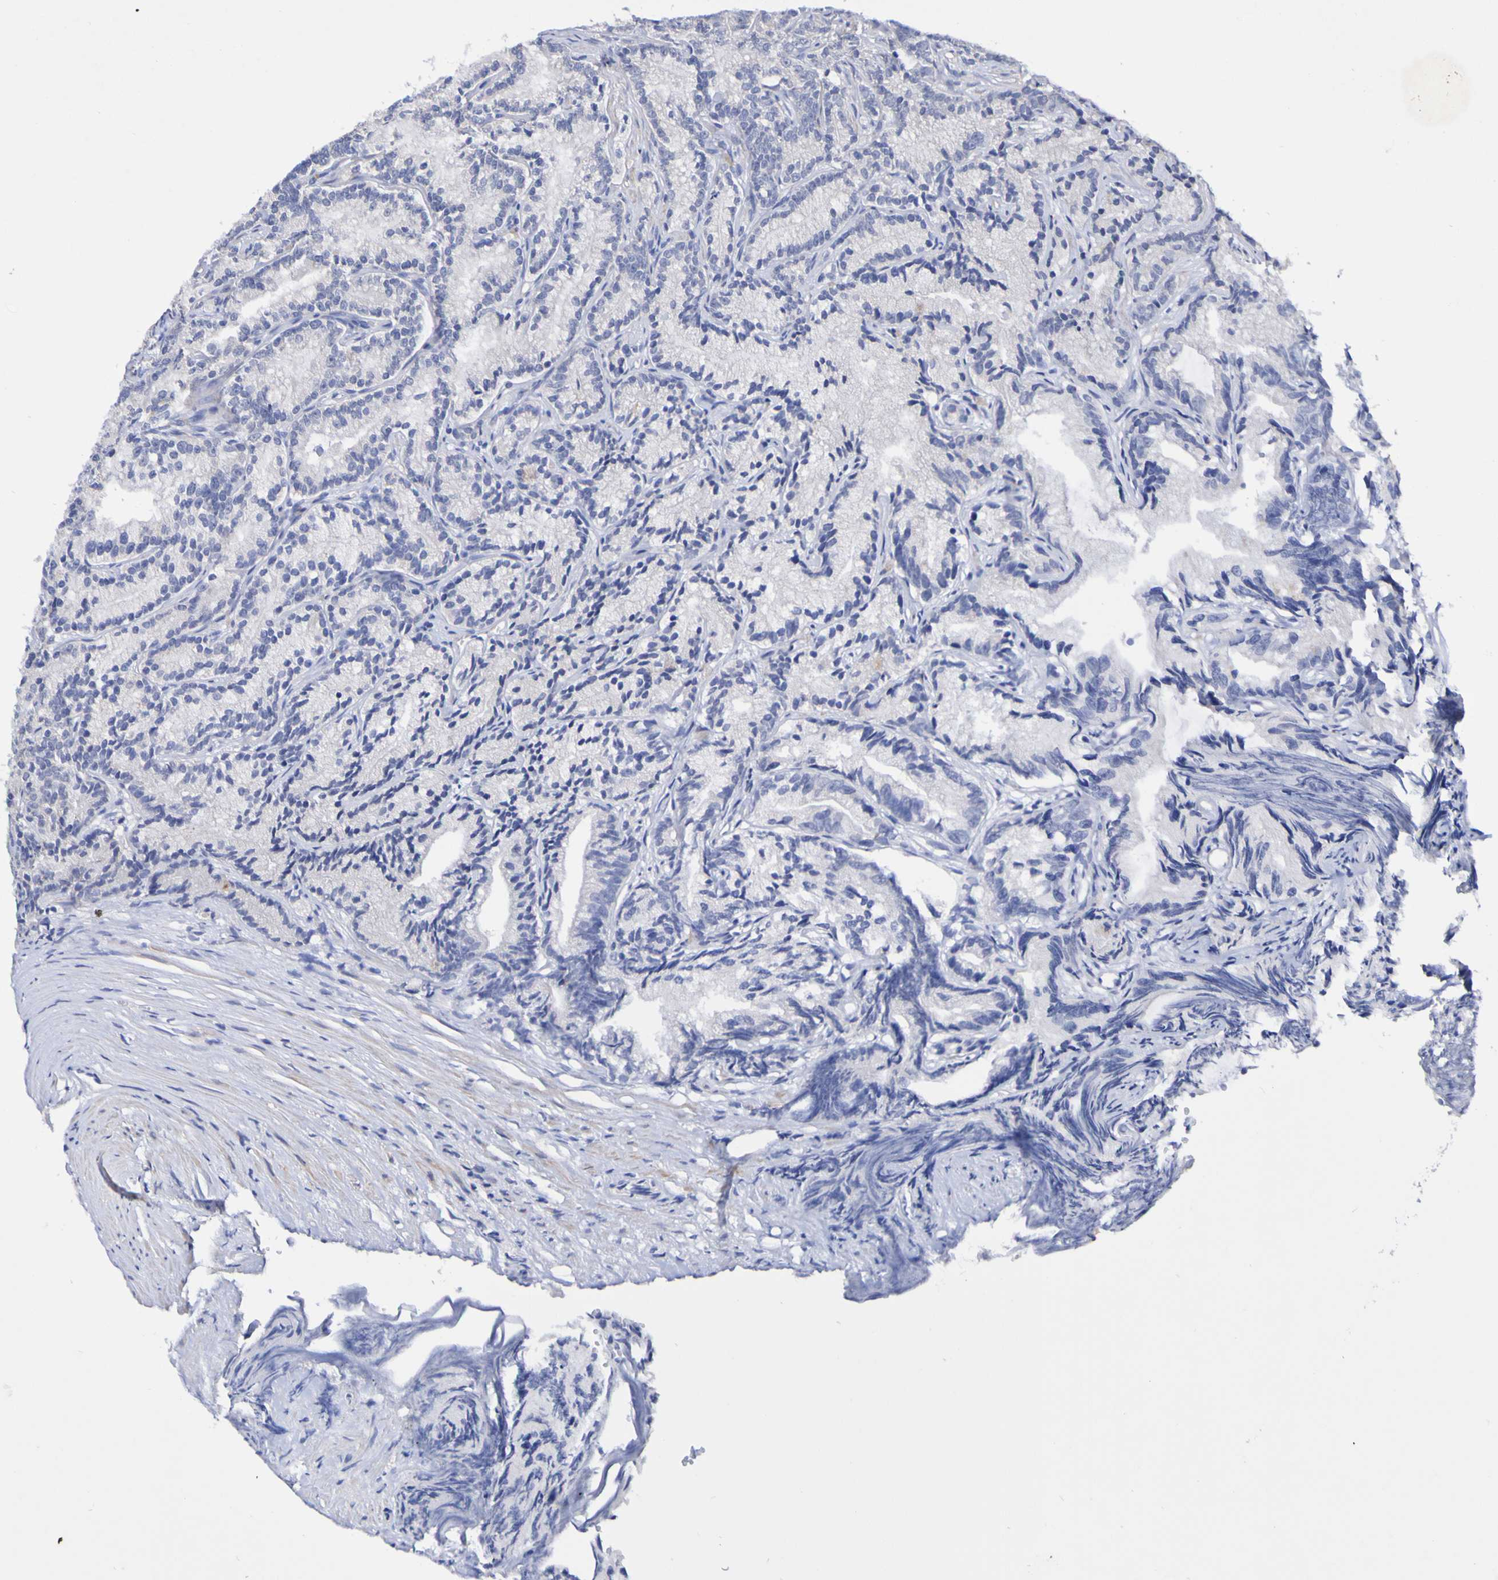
{"staining": {"intensity": "negative", "quantity": "none", "location": "none"}, "tissue": "prostate cancer", "cell_type": "Tumor cells", "image_type": "cancer", "snomed": [{"axis": "morphology", "description": "Adenocarcinoma, Low grade"}, {"axis": "topography", "description": "Prostate"}], "caption": "Tumor cells are negative for brown protein staining in prostate adenocarcinoma (low-grade).", "gene": "ACVR1C", "patient": {"sex": "male", "age": 89}}